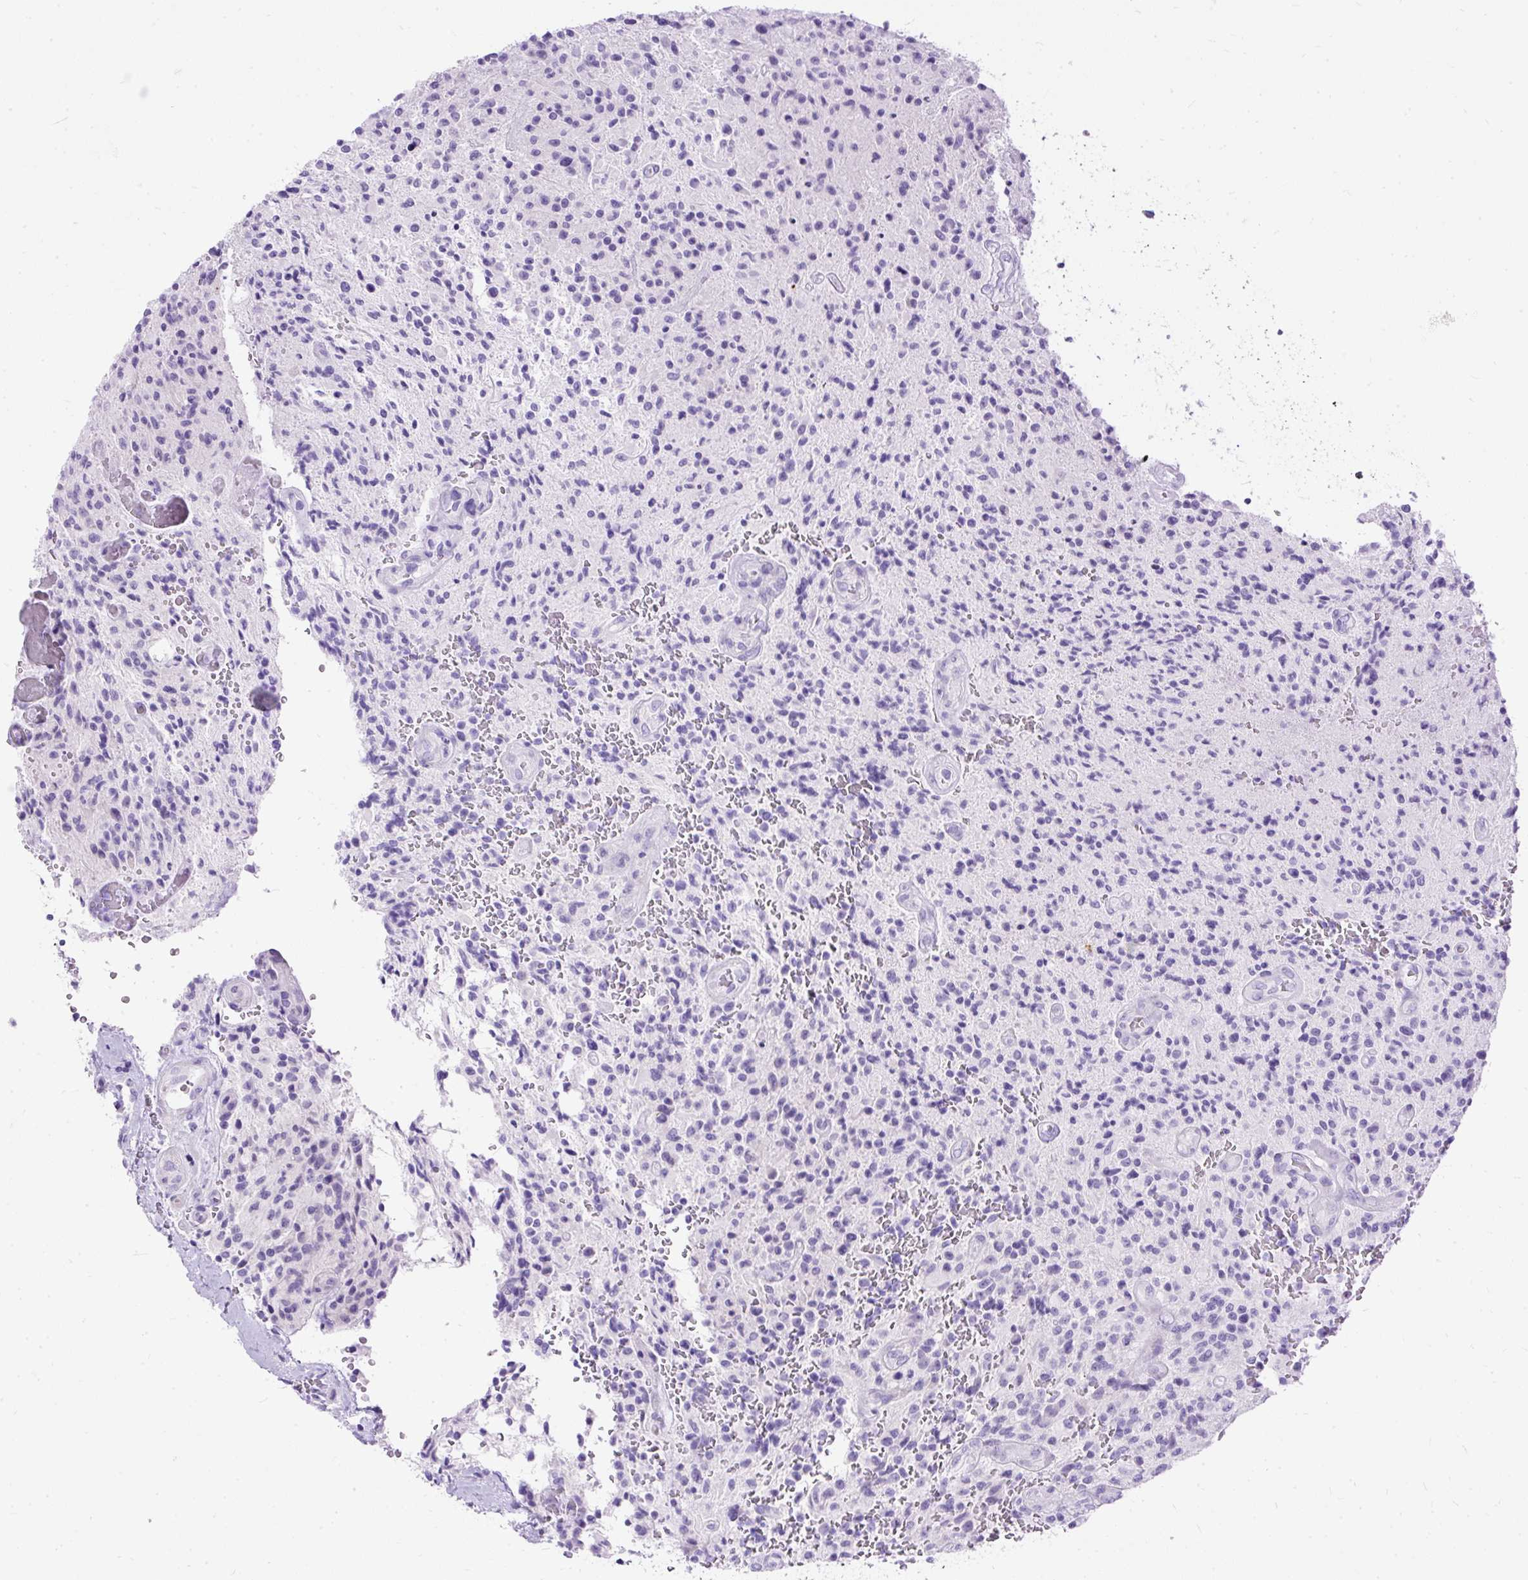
{"staining": {"intensity": "negative", "quantity": "none", "location": "none"}, "tissue": "glioma", "cell_type": "Tumor cells", "image_type": "cancer", "snomed": [{"axis": "morphology", "description": "Normal tissue, NOS"}, {"axis": "morphology", "description": "Glioma, malignant, High grade"}, {"axis": "topography", "description": "Cerebral cortex"}], "caption": "Glioma was stained to show a protein in brown. There is no significant staining in tumor cells. Nuclei are stained in blue.", "gene": "HEY1", "patient": {"sex": "male", "age": 56}}